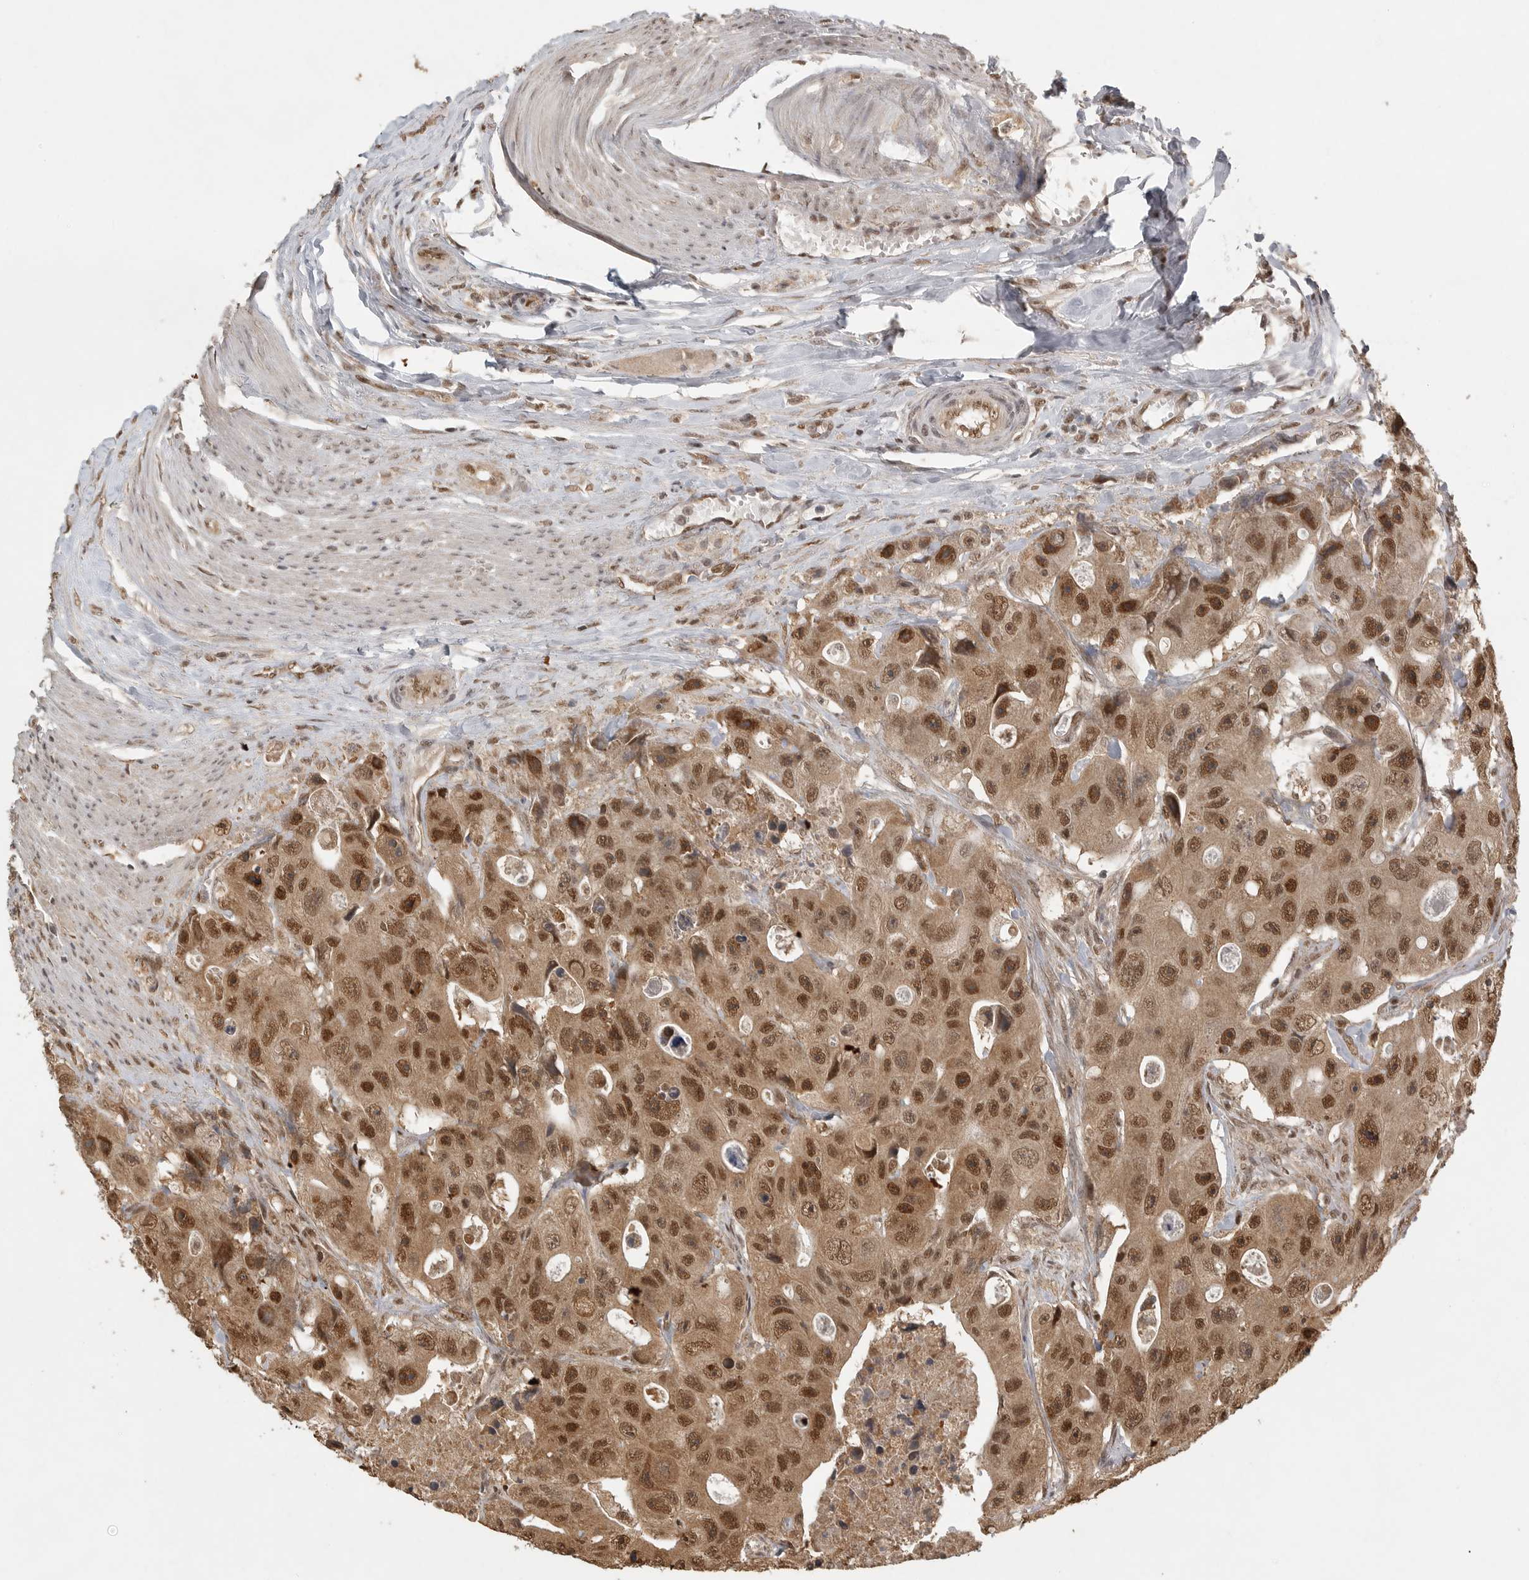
{"staining": {"intensity": "strong", "quantity": ">75%", "location": "cytoplasmic/membranous,nuclear"}, "tissue": "colorectal cancer", "cell_type": "Tumor cells", "image_type": "cancer", "snomed": [{"axis": "morphology", "description": "Adenocarcinoma, NOS"}, {"axis": "topography", "description": "Colon"}], "caption": "The image demonstrates immunohistochemical staining of colorectal cancer. There is strong cytoplasmic/membranous and nuclear staining is identified in about >75% of tumor cells. The protein of interest is stained brown, and the nuclei are stained in blue (DAB IHC with brightfield microscopy, high magnification).", "gene": "DFFA", "patient": {"sex": "female", "age": 46}}